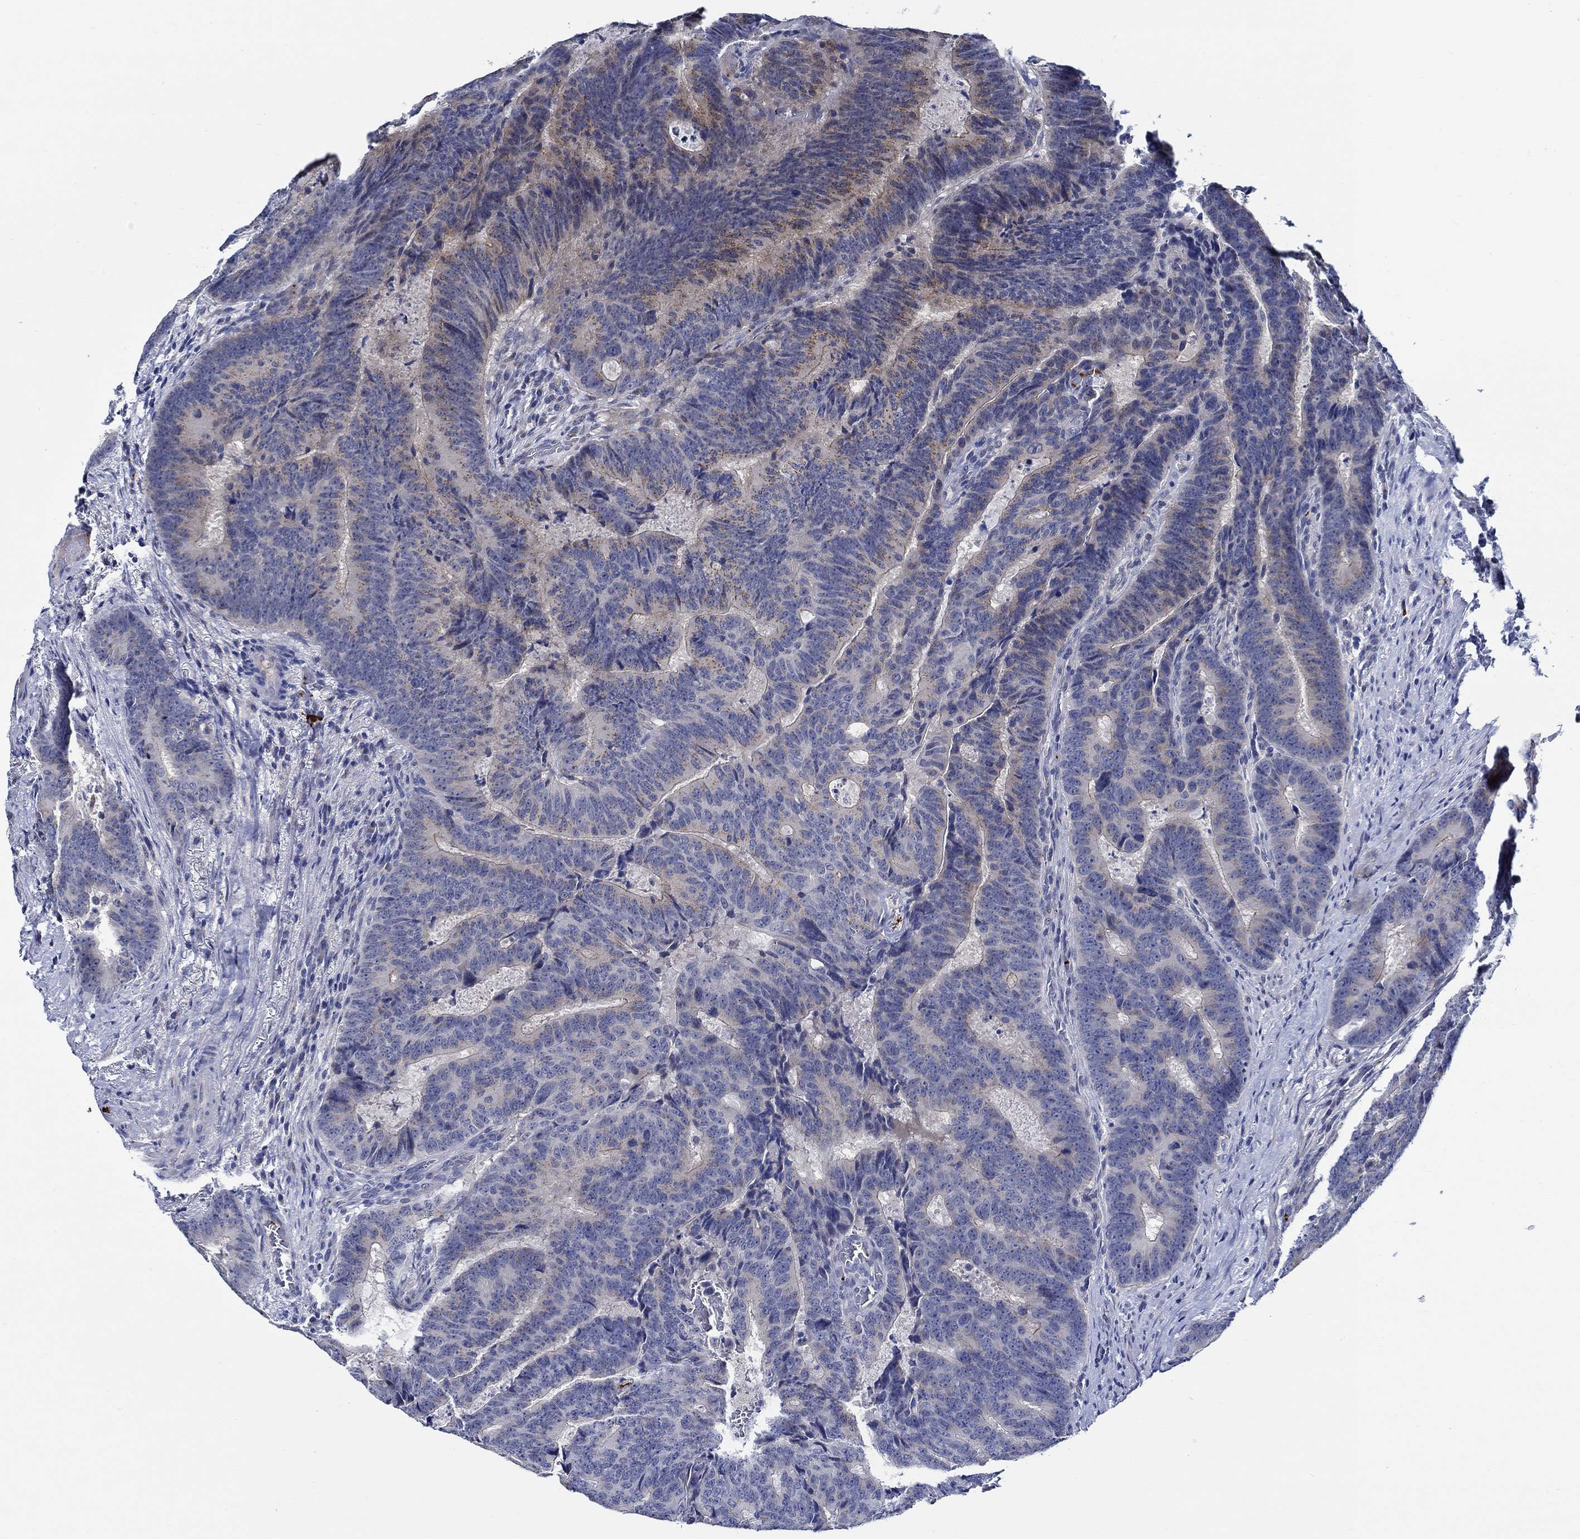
{"staining": {"intensity": "negative", "quantity": "none", "location": "none"}, "tissue": "colorectal cancer", "cell_type": "Tumor cells", "image_type": "cancer", "snomed": [{"axis": "morphology", "description": "Adenocarcinoma, NOS"}, {"axis": "topography", "description": "Colon"}], "caption": "An image of human colorectal cancer (adenocarcinoma) is negative for staining in tumor cells. The staining was performed using DAB to visualize the protein expression in brown, while the nuclei were stained in blue with hematoxylin (Magnification: 20x).", "gene": "ALOX12", "patient": {"sex": "female", "age": 82}}